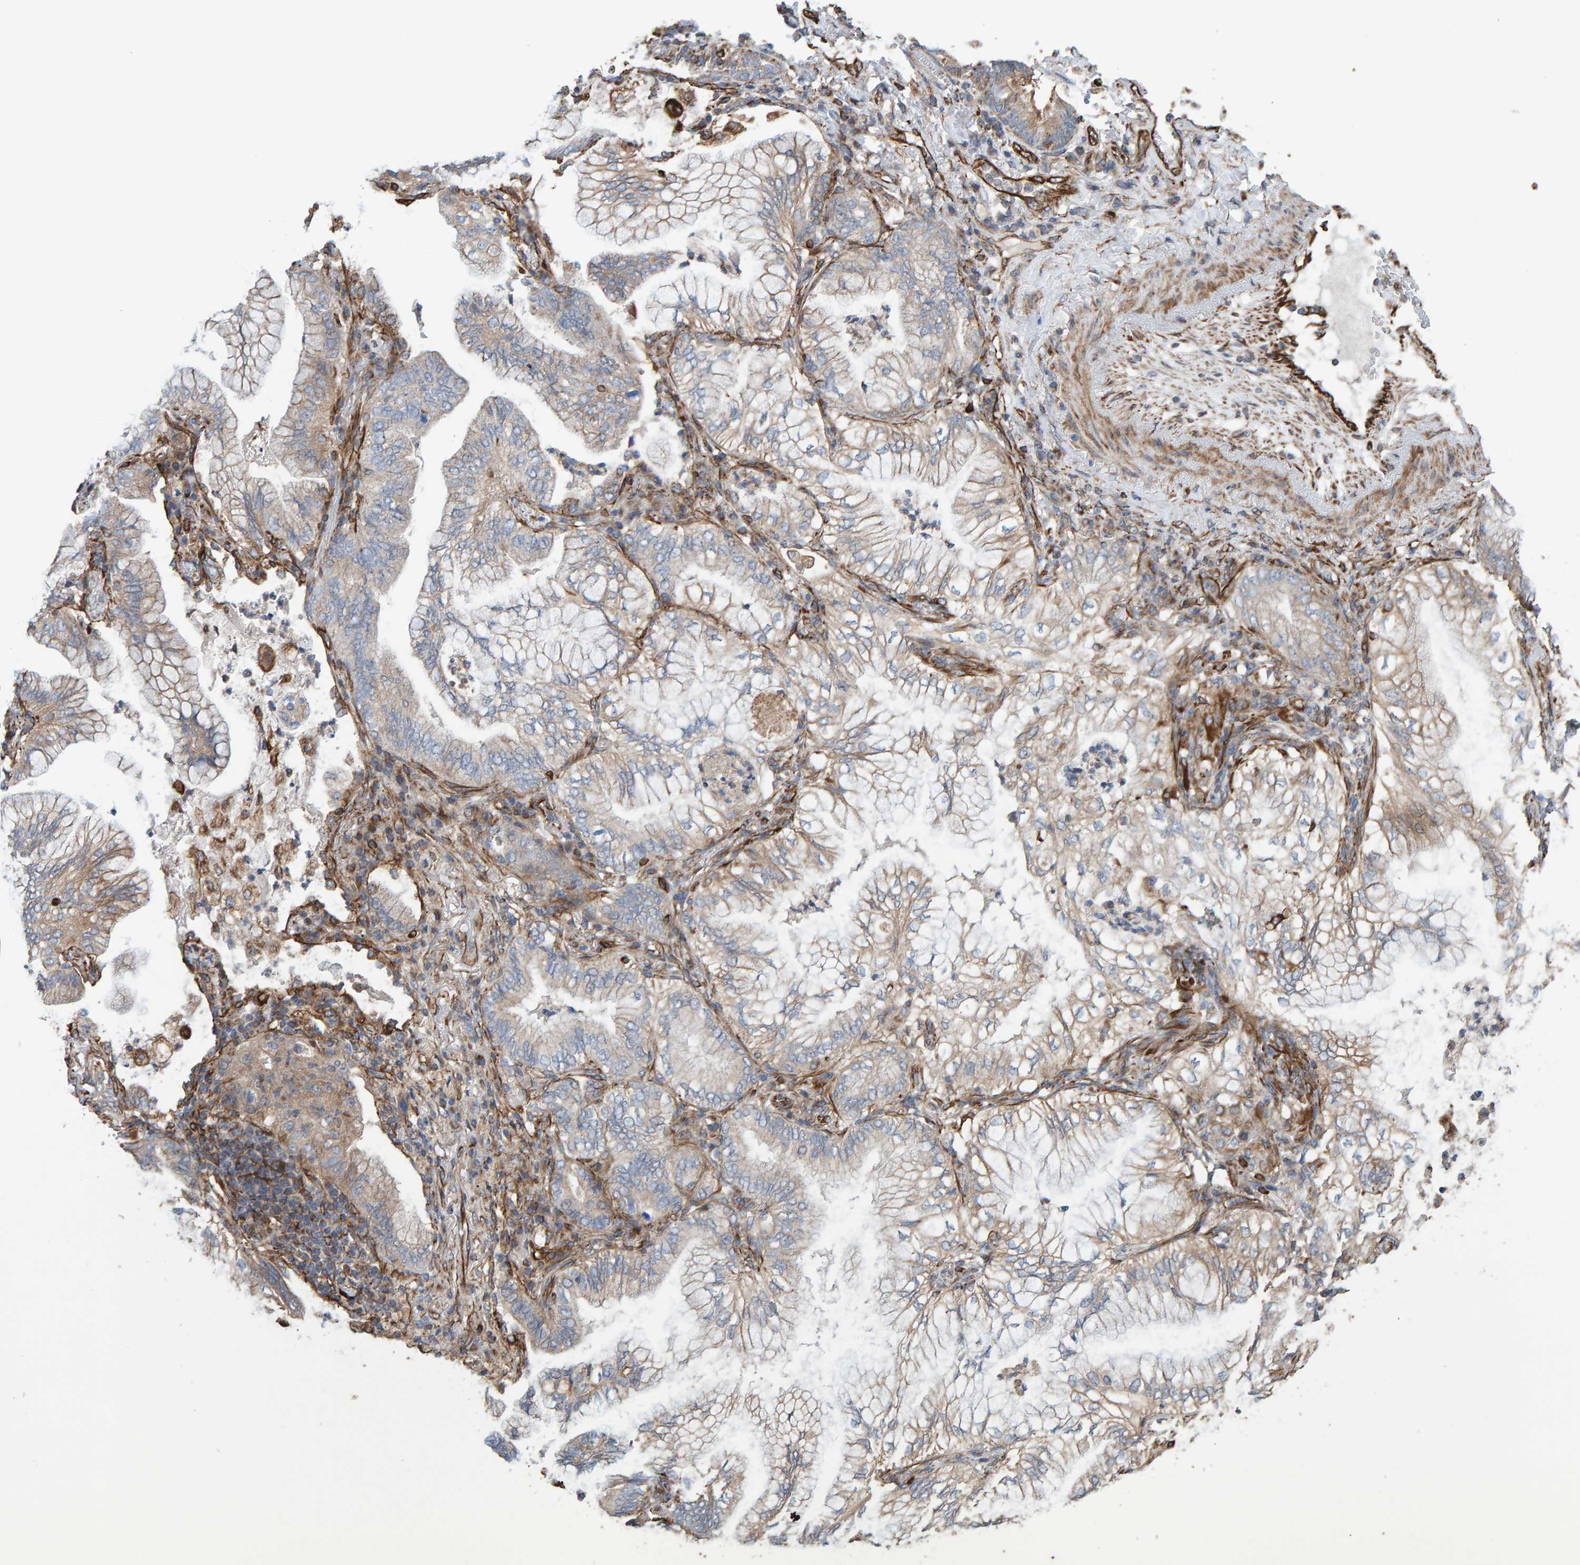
{"staining": {"intensity": "weak", "quantity": ">75%", "location": "cytoplasmic/membranous"}, "tissue": "lung cancer", "cell_type": "Tumor cells", "image_type": "cancer", "snomed": [{"axis": "morphology", "description": "Adenocarcinoma, NOS"}, {"axis": "topography", "description": "Lung"}], "caption": "Lung adenocarcinoma was stained to show a protein in brown. There is low levels of weak cytoplasmic/membranous positivity in approximately >75% of tumor cells.", "gene": "ZNF347", "patient": {"sex": "female", "age": 70}}